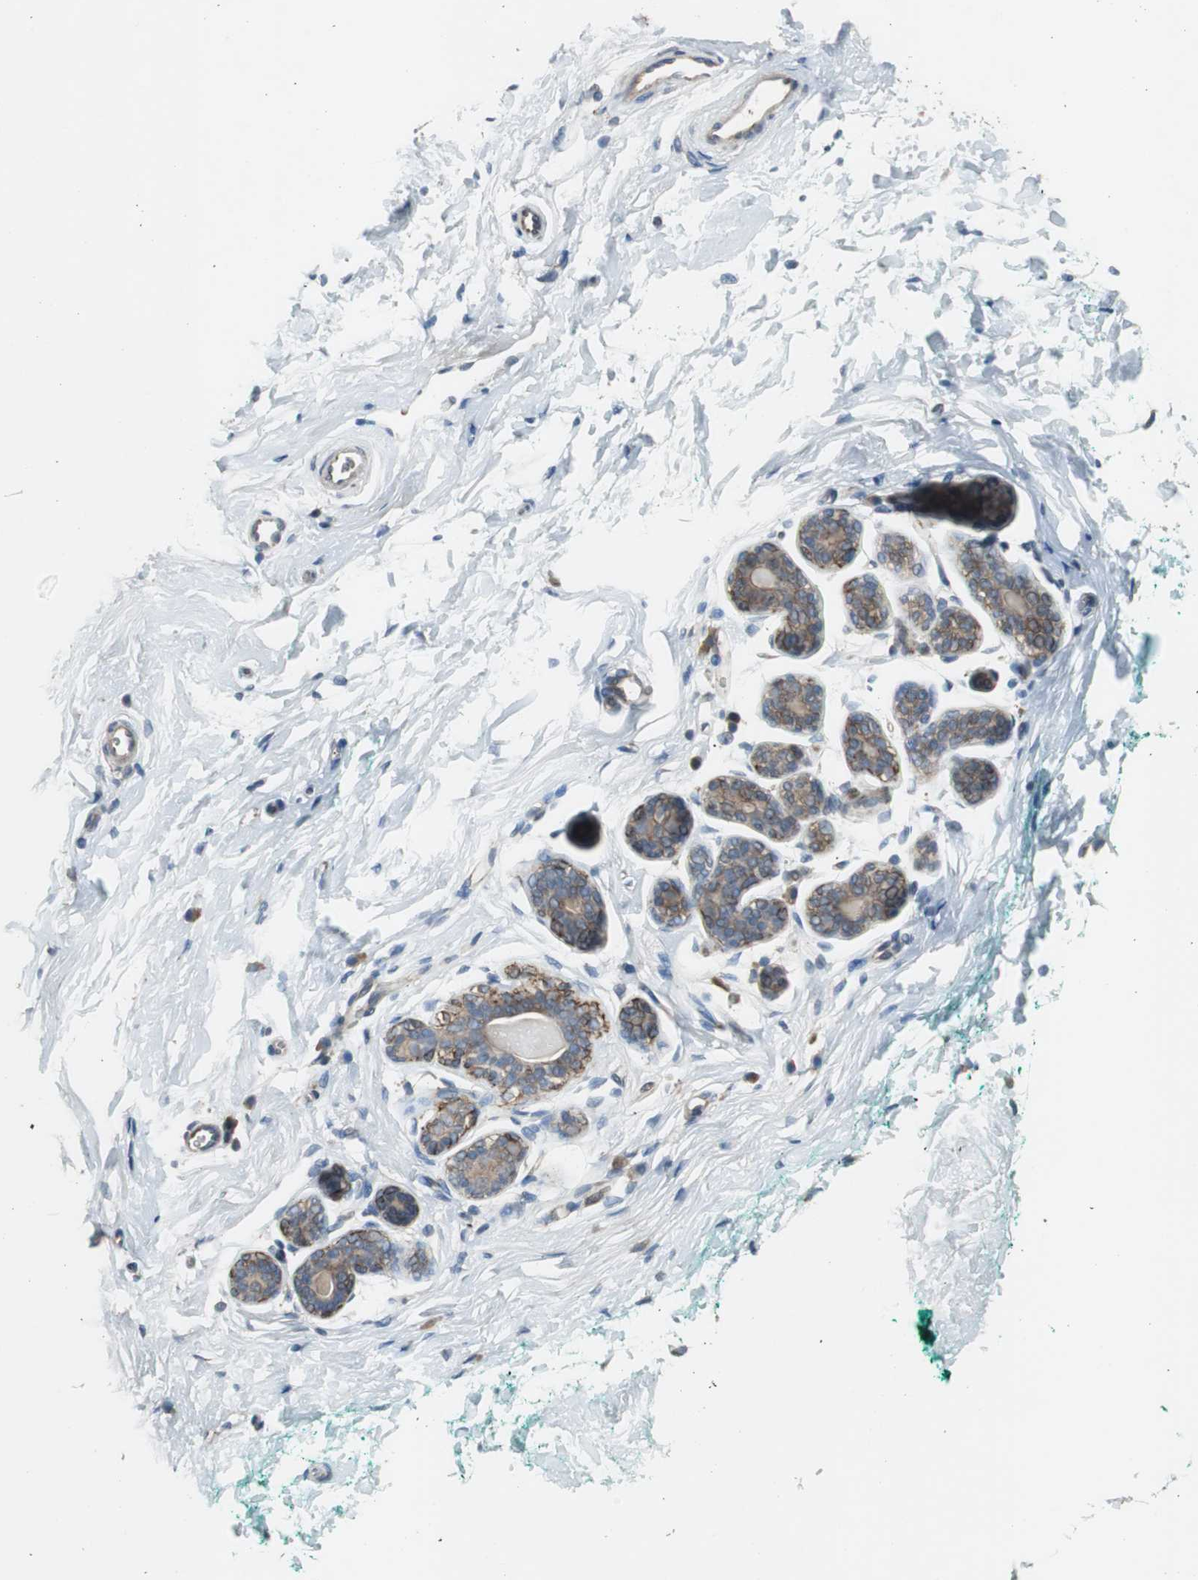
{"staining": {"intensity": "moderate", "quantity": ">75%", "location": "cytoplasmic/membranous"}, "tissue": "breast", "cell_type": "Glandular cells", "image_type": "normal", "snomed": [{"axis": "morphology", "description": "Normal tissue, NOS"}, {"axis": "topography", "description": "Breast"}], "caption": "Protein expression analysis of unremarkable human breast reveals moderate cytoplasmic/membranous positivity in approximately >75% of glandular cells. The protein of interest is stained brown, and the nuclei are stained in blue (DAB (3,3'-diaminobenzidine) IHC with brightfield microscopy, high magnification).", "gene": "PI4KB", "patient": {"sex": "female", "age": 52}}